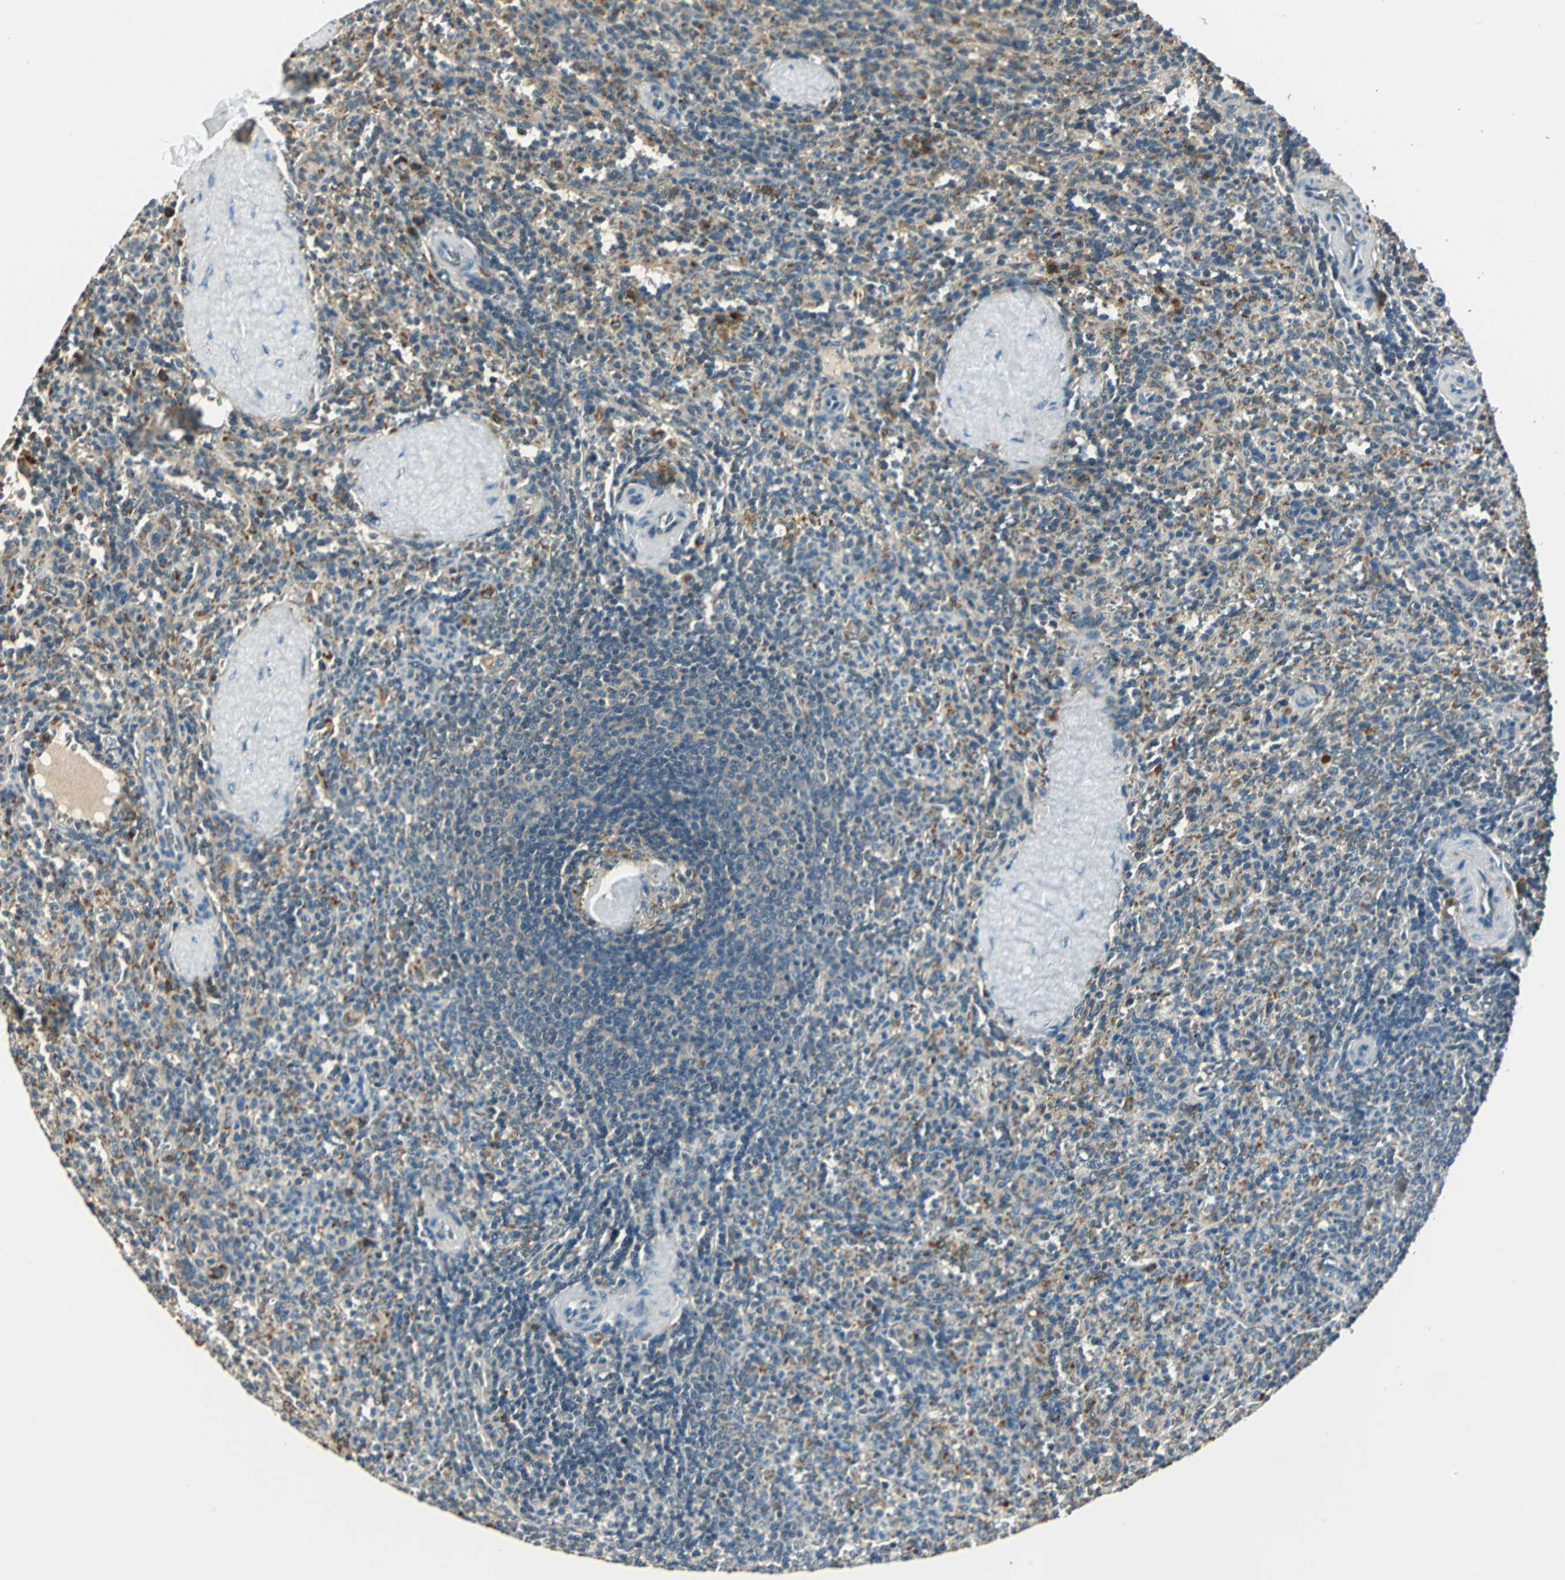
{"staining": {"intensity": "moderate", "quantity": "<25%", "location": "cytoplasmic/membranous"}, "tissue": "spleen", "cell_type": "Cells in red pulp", "image_type": "normal", "snomed": [{"axis": "morphology", "description": "Normal tissue, NOS"}, {"axis": "topography", "description": "Spleen"}], "caption": "Spleen stained for a protein (brown) demonstrates moderate cytoplasmic/membranous positive positivity in approximately <25% of cells in red pulp.", "gene": "NIT1", "patient": {"sex": "male", "age": 36}}